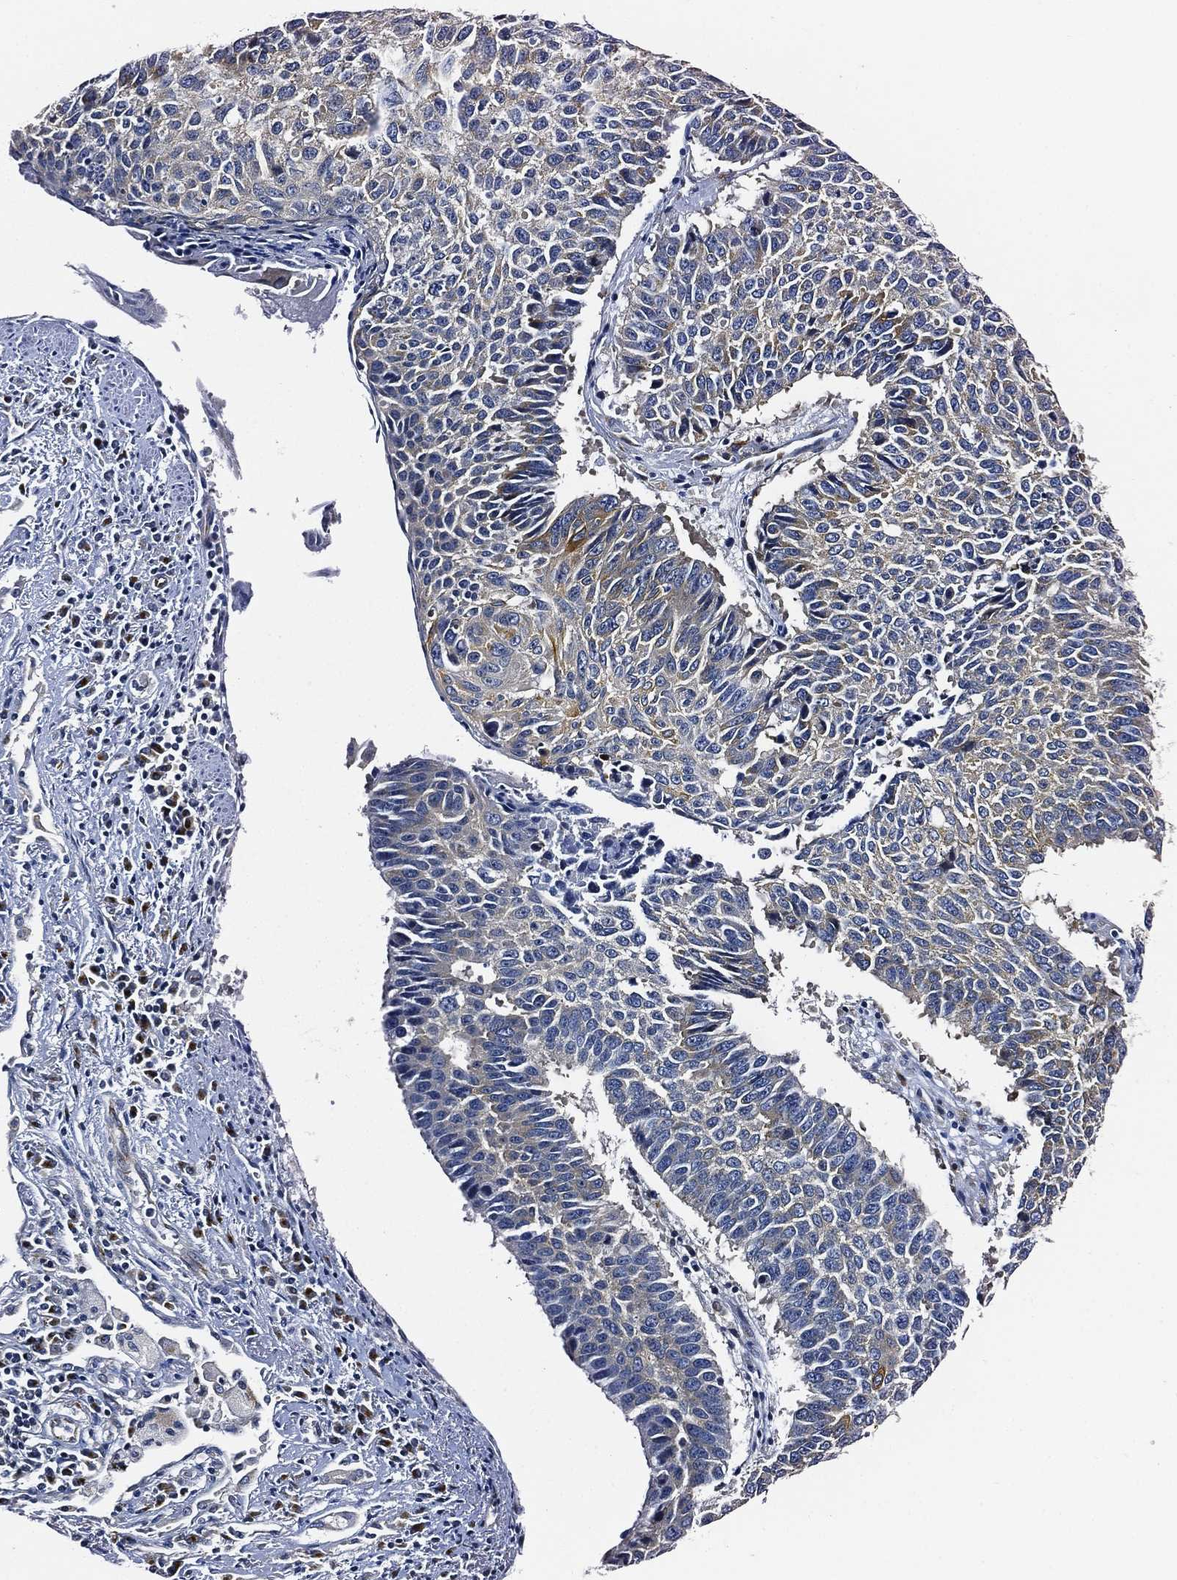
{"staining": {"intensity": "moderate", "quantity": "<25%", "location": "cytoplasmic/membranous"}, "tissue": "lung cancer", "cell_type": "Tumor cells", "image_type": "cancer", "snomed": [{"axis": "morphology", "description": "Squamous cell carcinoma, NOS"}, {"axis": "topography", "description": "Lung"}], "caption": "A brown stain highlights moderate cytoplasmic/membranous staining of a protein in lung cancer tumor cells.", "gene": "TICAM1", "patient": {"sex": "male", "age": 73}}